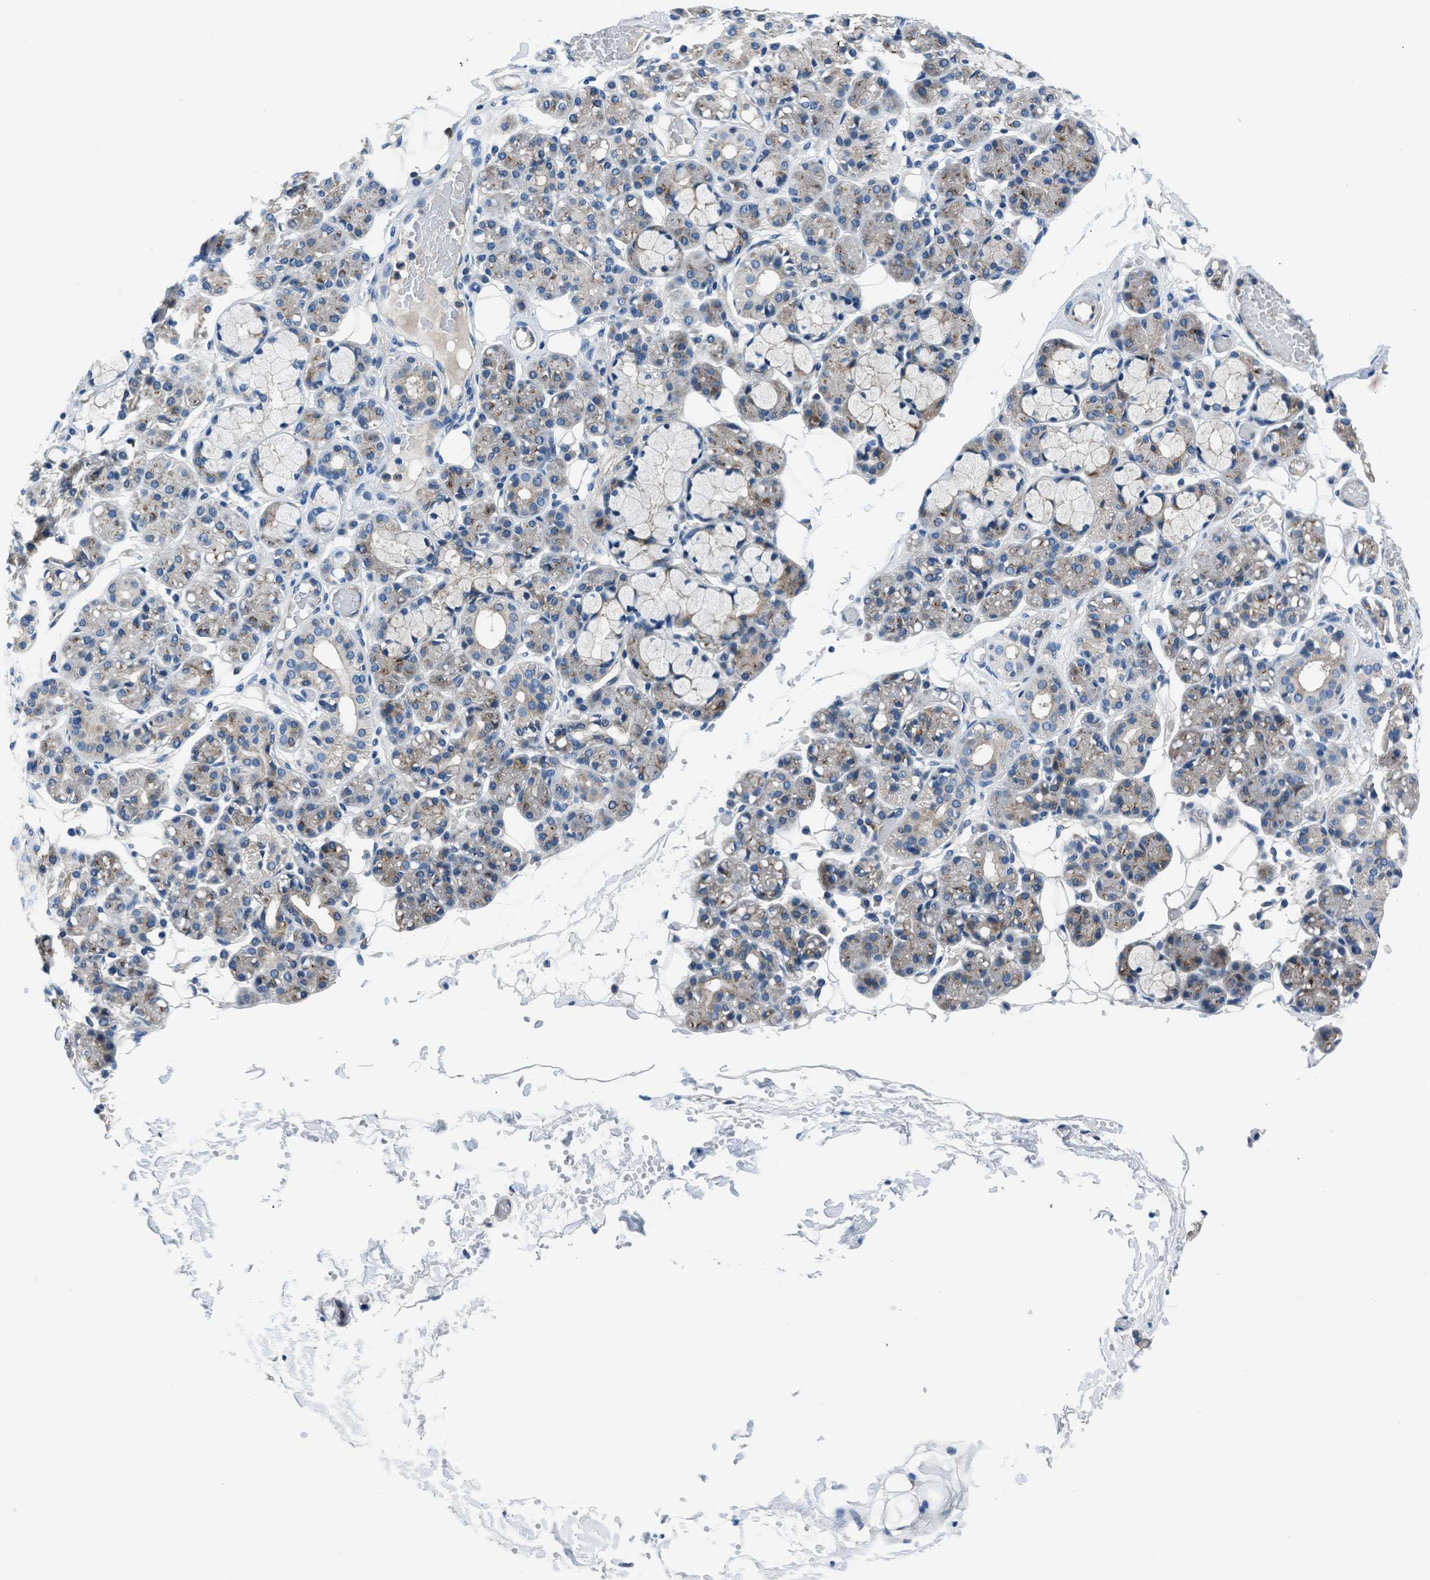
{"staining": {"intensity": "weak", "quantity": "<25%", "location": "cytoplasmic/membranous"}, "tissue": "salivary gland", "cell_type": "Glandular cells", "image_type": "normal", "snomed": [{"axis": "morphology", "description": "Normal tissue, NOS"}, {"axis": "topography", "description": "Salivary gland"}], "caption": "The image shows no significant positivity in glandular cells of salivary gland.", "gene": "SLC38A6", "patient": {"sex": "male", "age": 63}}